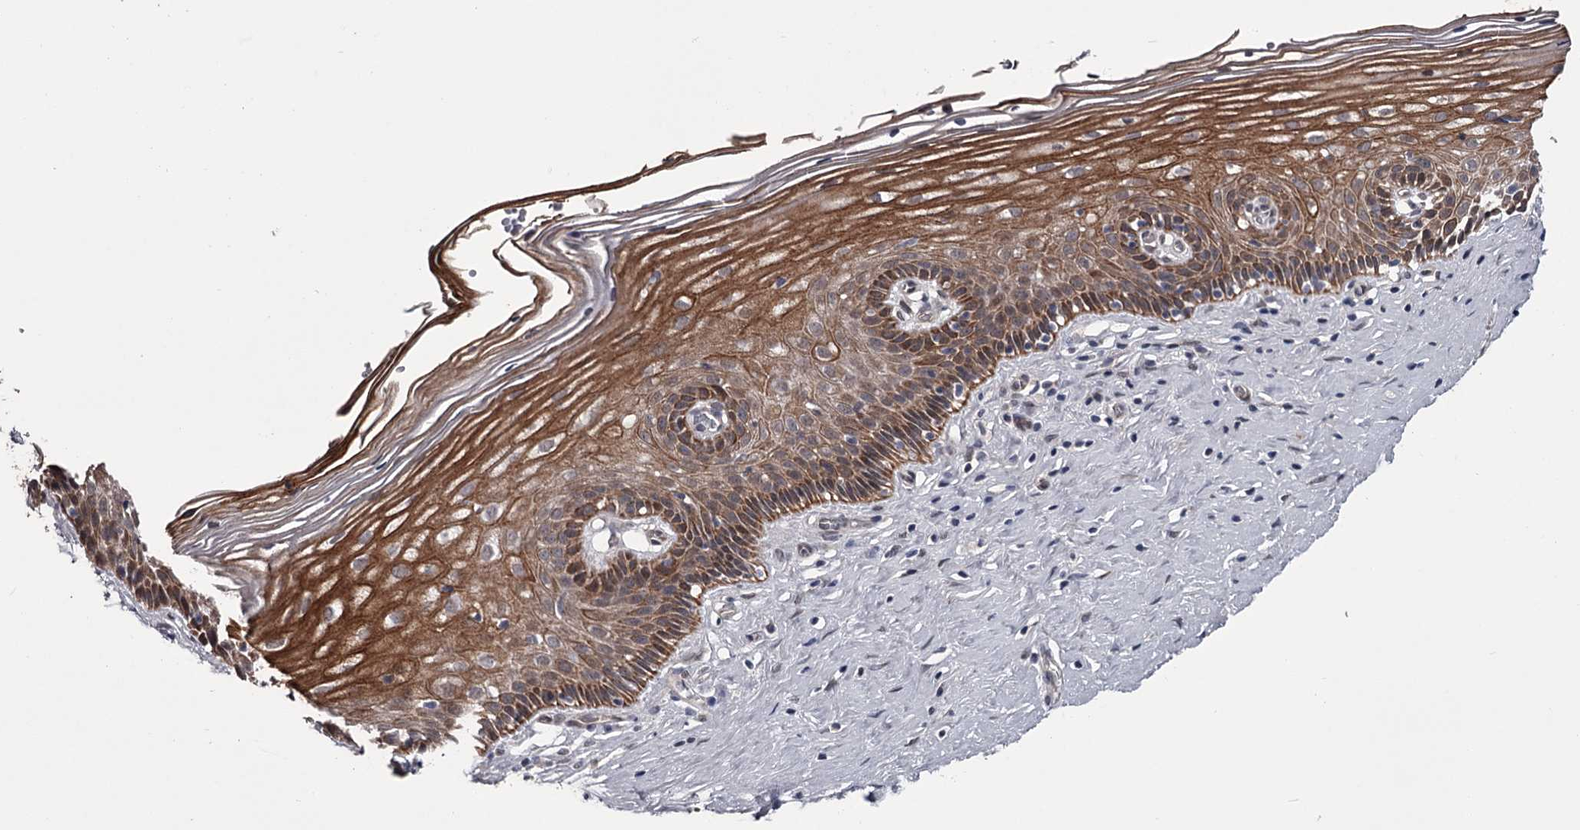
{"staining": {"intensity": "negative", "quantity": "none", "location": "none"}, "tissue": "cervix", "cell_type": "Glandular cells", "image_type": "normal", "snomed": [{"axis": "morphology", "description": "Normal tissue, NOS"}, {"axis": "topography", "description": "Cervix"}], "caption": "Immunohistochemical staining of benign cervix demonstrates no significant positivity in glandular cells. (Stains: DAB (3,3'-diaminobenzidine) immunohistochemistry with hematoxylin counter stain, Microscopy: brightfield microscopy at high magnification).", "gene": "PRPF40B", "patient": {"sex": "female", "age": 33}}